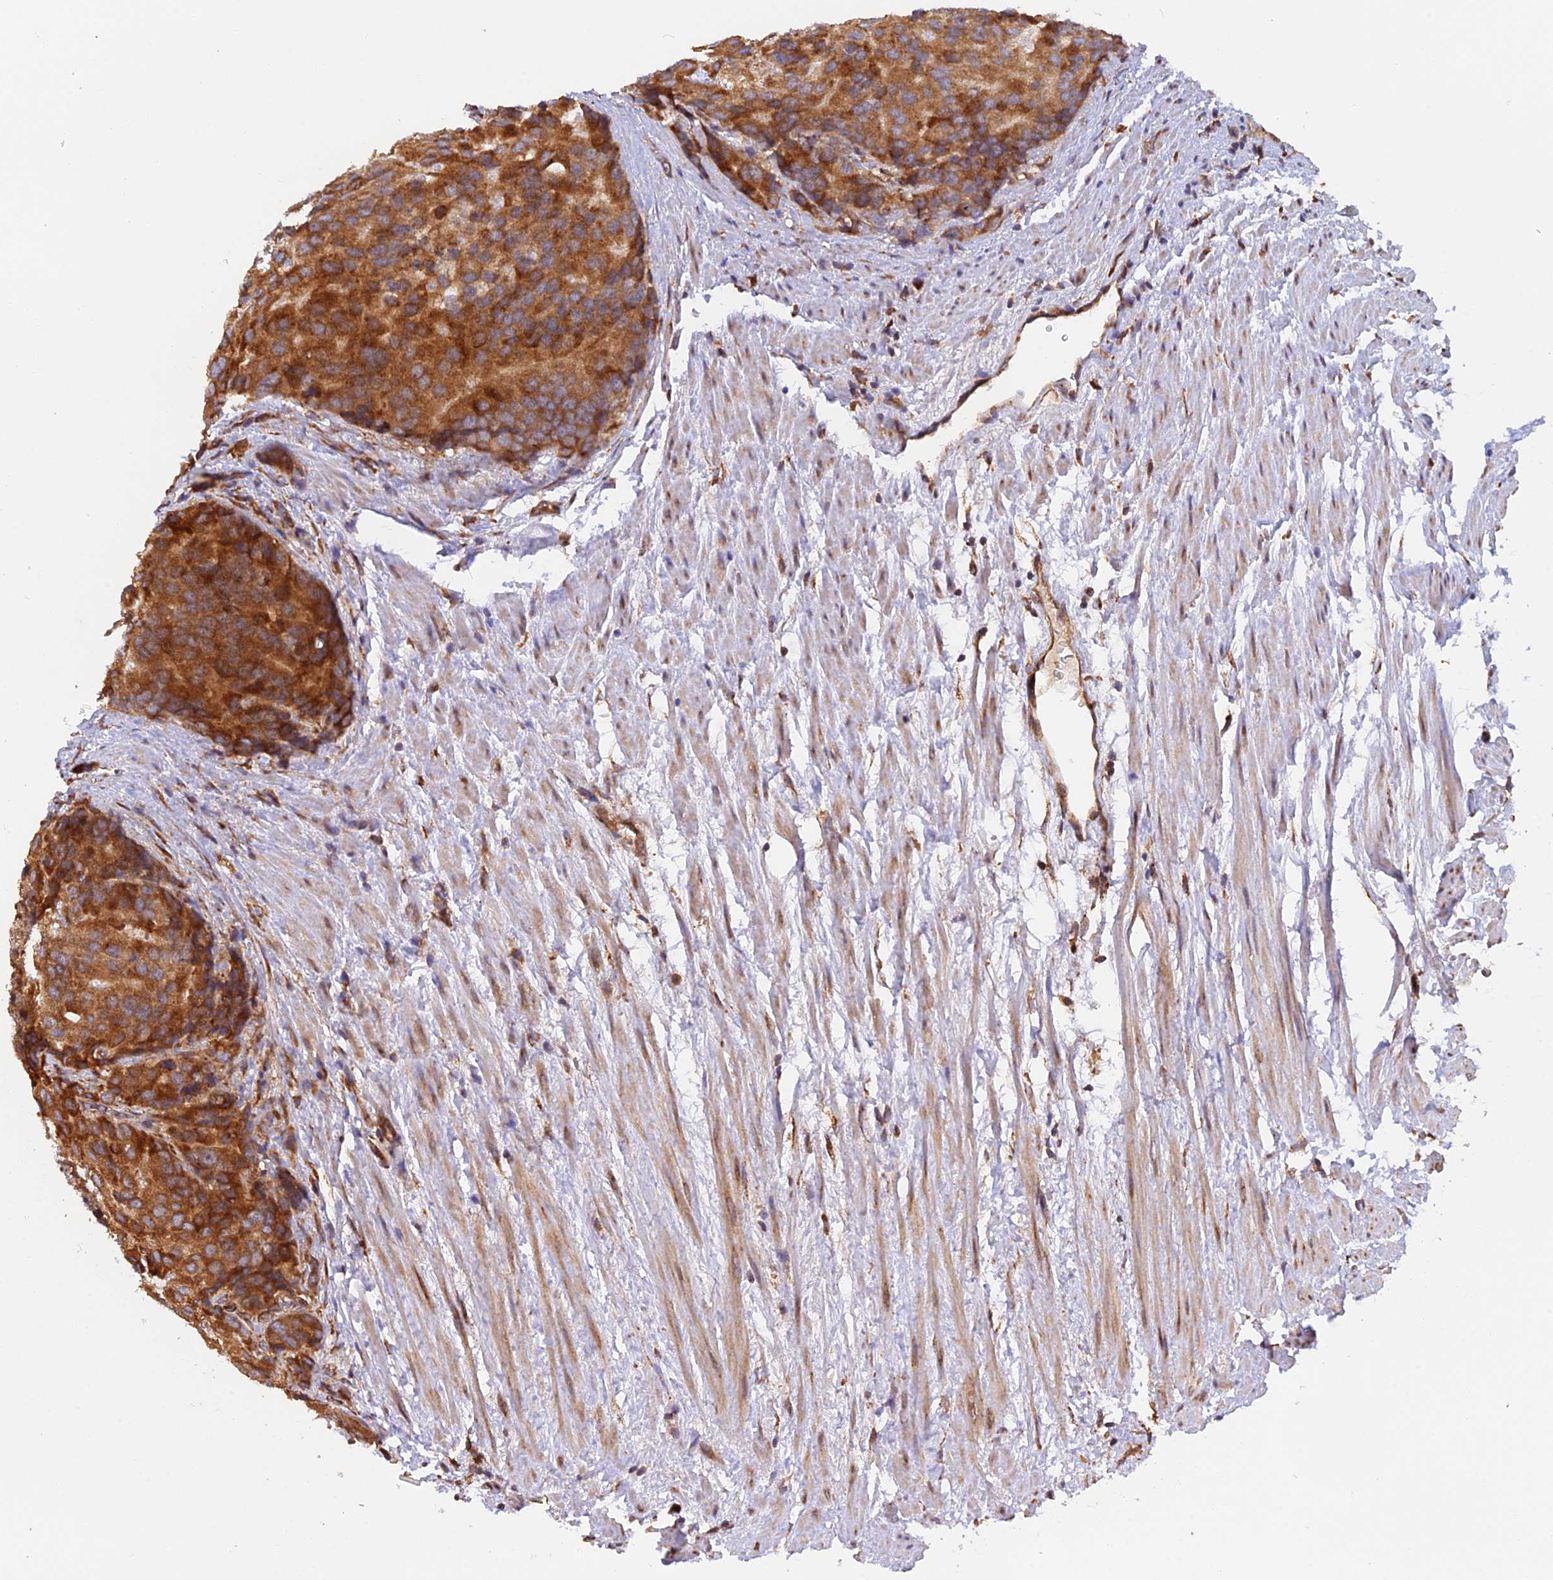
{"staining": {"intensity": "strong", "quantity": ">75%", "location": "cytoplasmic/membranous"}, "tissue": "prostate cancer", "cell_type": "Tumor cells", "image_type": "cancer", "snomed": [{"axis": "morphology", "description": "Adenocarcinoma, High grade"}, {"axis": "topography", "description": "Prostate"}], "caption": "Prostate cancer (high-grade adenocarcinoma) tissue demonstrates strong cytoplasmic/membranous positivity in about >75% of tumor cells", "gene": "RPL5", "patient": {"sex": "male", "age": 62}}